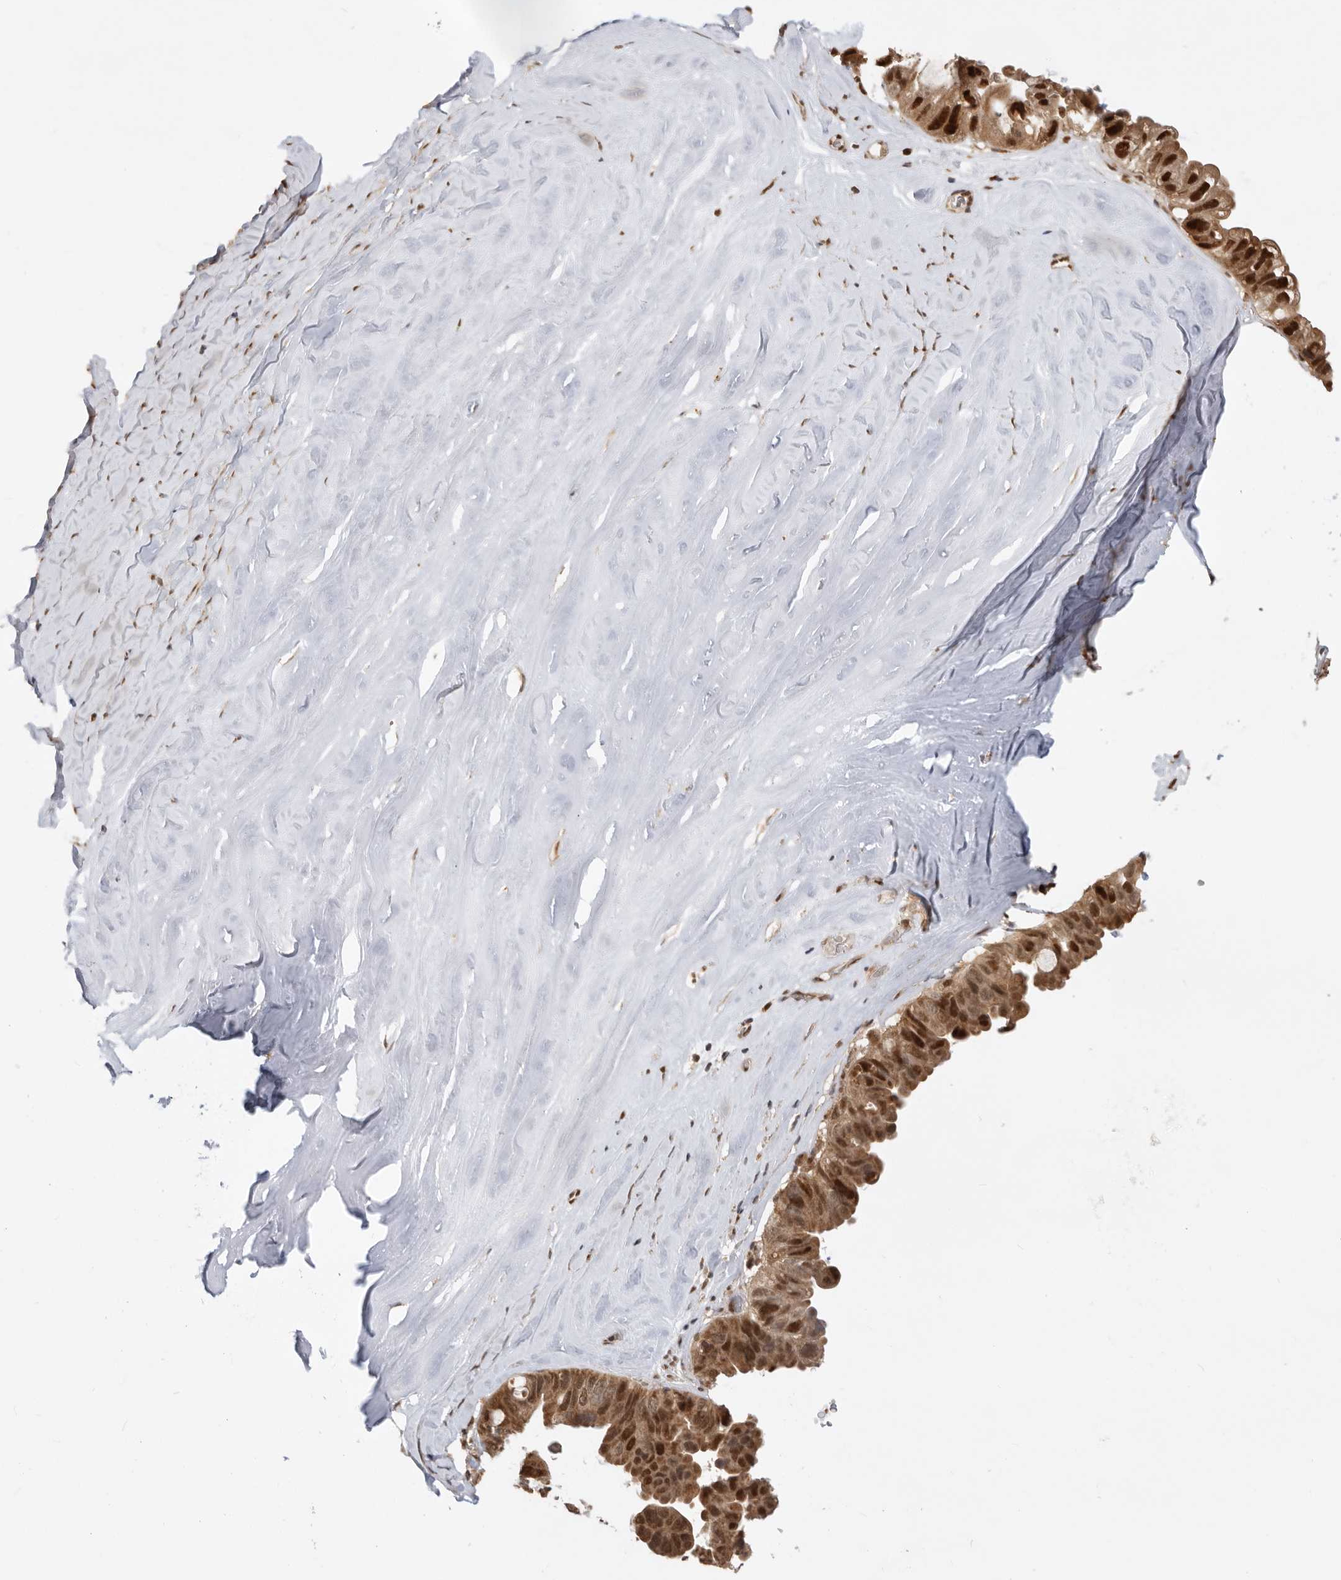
{"staining": {"intensity": "strong", "quantity": ">75%", "location": "cytoplasmic/membranous,nuclear"}, "tissue": "ovarian cancer", "cell_type": "Tumor cells", "image_type": "cancer", "snomed": [{"axis": "morphology", "description": "Cystadenocarcinoma, mucinous, NOS"}, {"axis": "topography", "description": "Ovary"}], "caption": "Protein staining of ovarian cancer tissue demonstrates strong cytoplasmic/membranous and nuclear expression in approximately >75% of tumor cells.", "gene": "ADPRS", "patient": {"sex": "female", "age": 61}}